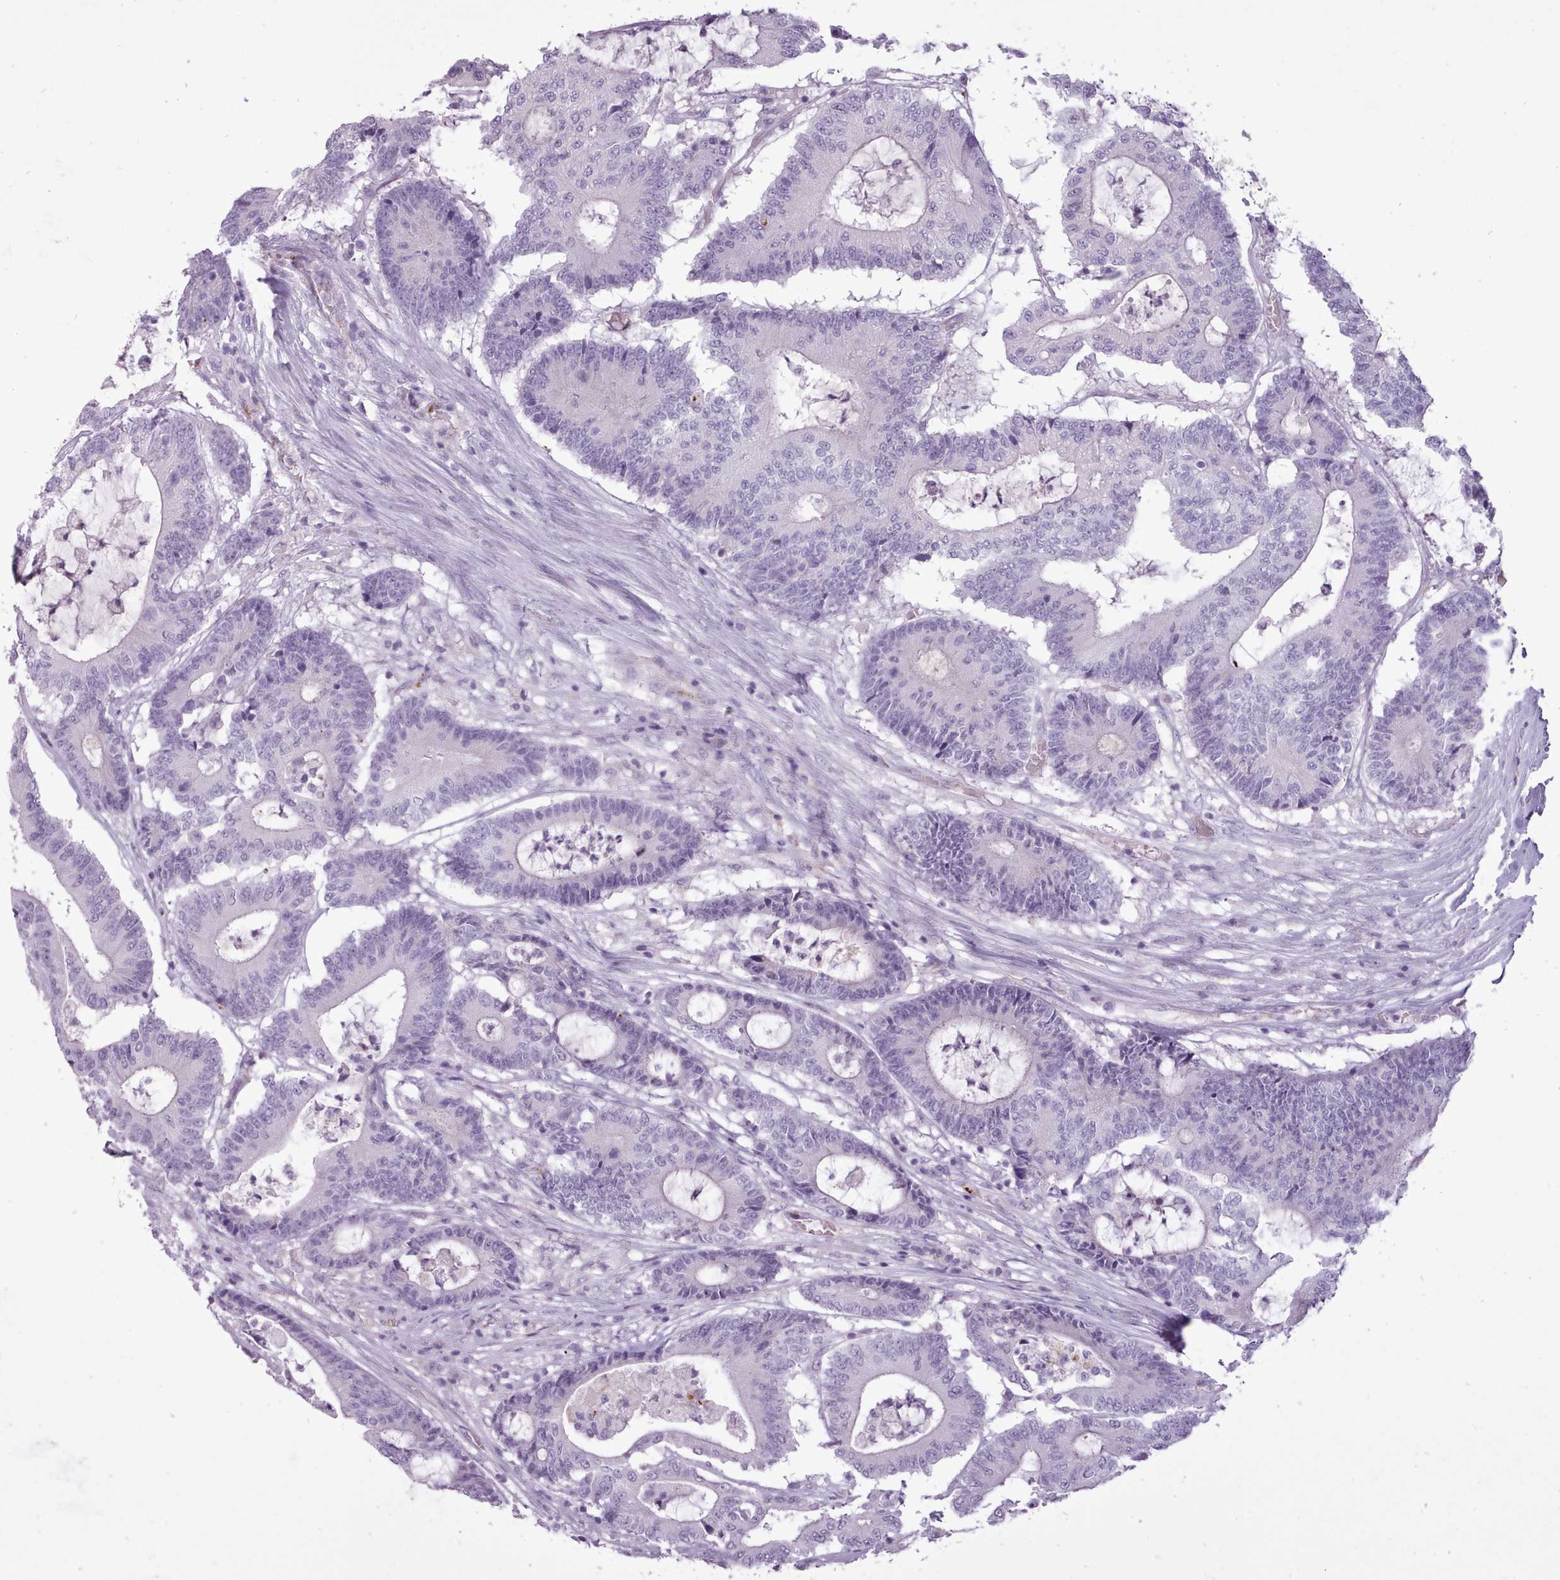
{"staining": {"intensity": "negative", "quantity": "none", "location": "none"}, "tissue": "colorectal cancer", "cell_type": "Tumor cells", "image_type": "cancer", "snomed": [{"axis": "morphology", "description": "Adenocarcinoma, NOS"}, {"axis": "topography", "description": "Colon"}], "caption": "IHC image of colorectal cancer (adenocarcinoma) stained for a protein (brown), which reveals no staining in tumor cells.", "gene": "ATRAID", "patient": {"sex": "female", "age": 84}}